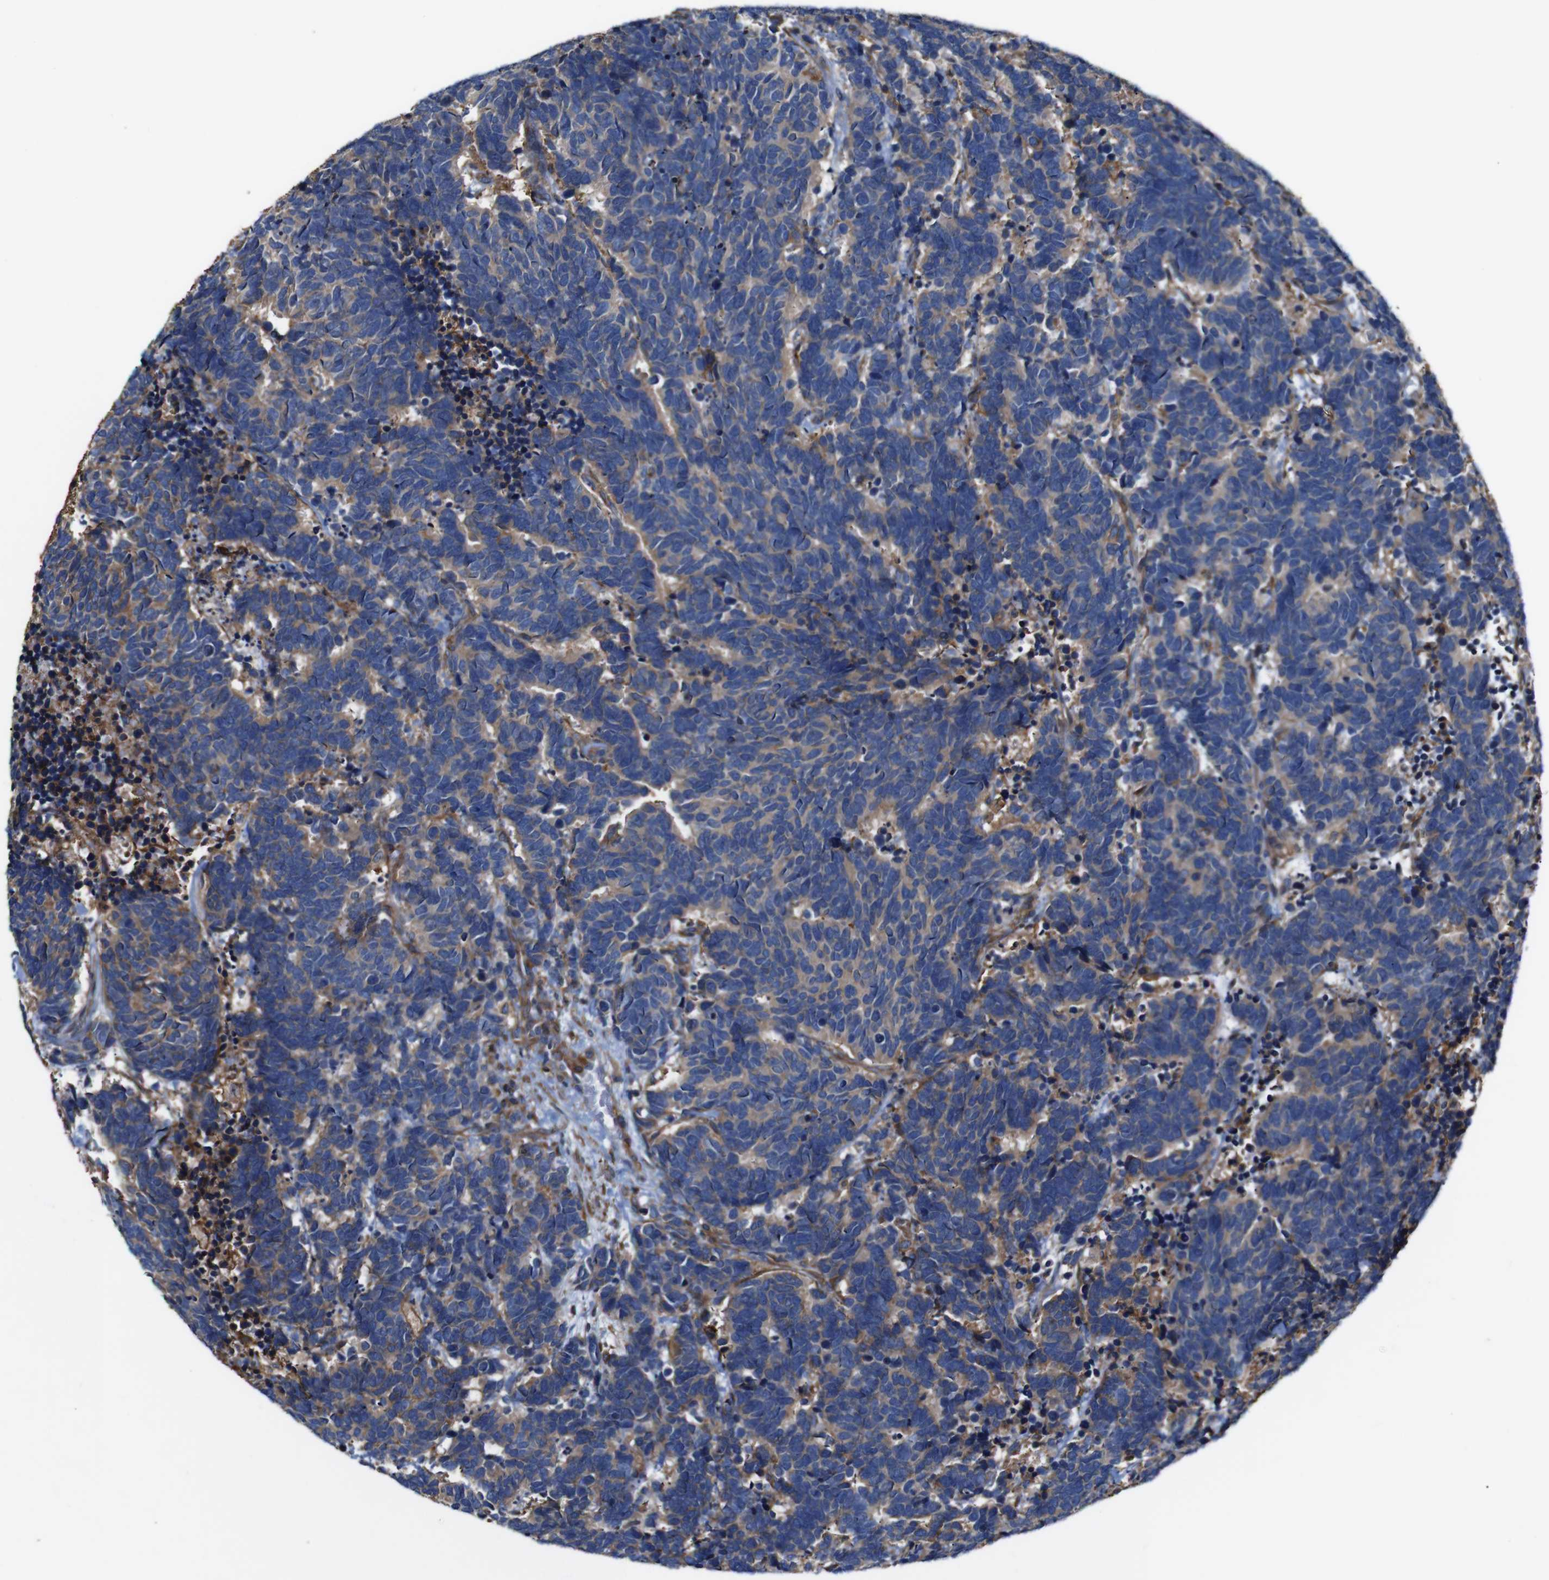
{"staining": {"intensity": "negative", "quantity": "none", "location": "none"}, "tissue": "carcinoid", "cell_type": "Tumor cells", "image_type": "cancer", "snomed": [{"axis": "morphology", "description": "Carcinoma, NOS"}, {"axis": "morphology", "description": "Carcinoid, malignant, NOS"}, {"axis": "topography", "description": "Urinary bladder"}], "caption": "IHC of human carcinoid shows no expression in tumor cells.", "gene": "PI4KA", "patient": {"sex": "male", "age": 57}}